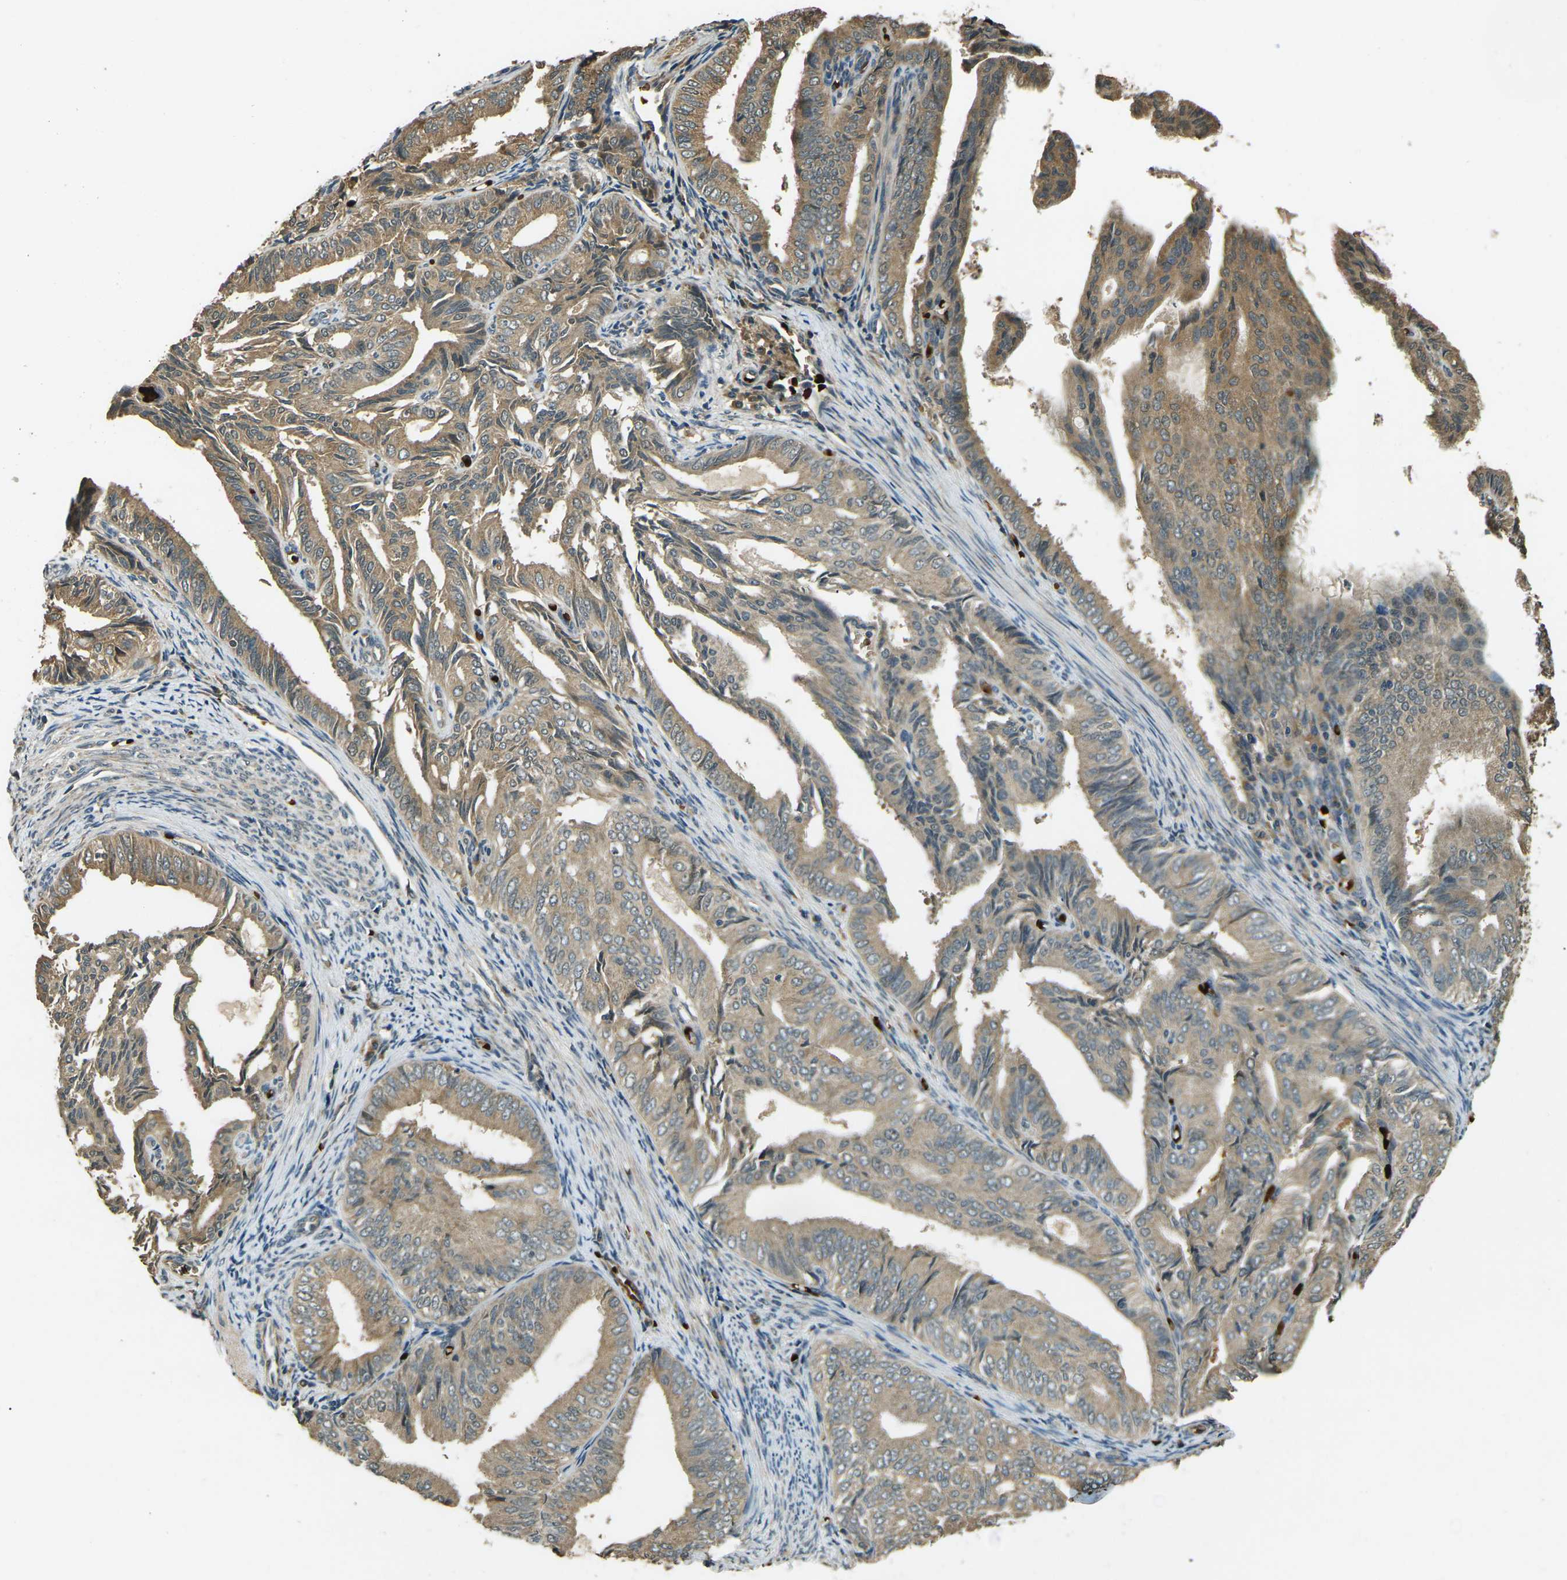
{"staining": {"intensity": "moderate", "quantity": ">75%", "location": "cytoplasmic/membranous"}, "tissue": "endometrial cancer", "cell_type": "Tumor cells", "image_type": "cancer", "snomed": [{"axis": "morphology", "description": "Adenocarcinoma, NOS"}, {"axis": "topography", "description": "Endometrium"}], "caption": "Immunohistochemical staining of endometrial cancer shows medium levels of moderate cytoplasmic/membranous protein positivity in about >75% of tumor cells.", "gene": "TOR1A", "patient": {"sex": "female", "age": 58}}